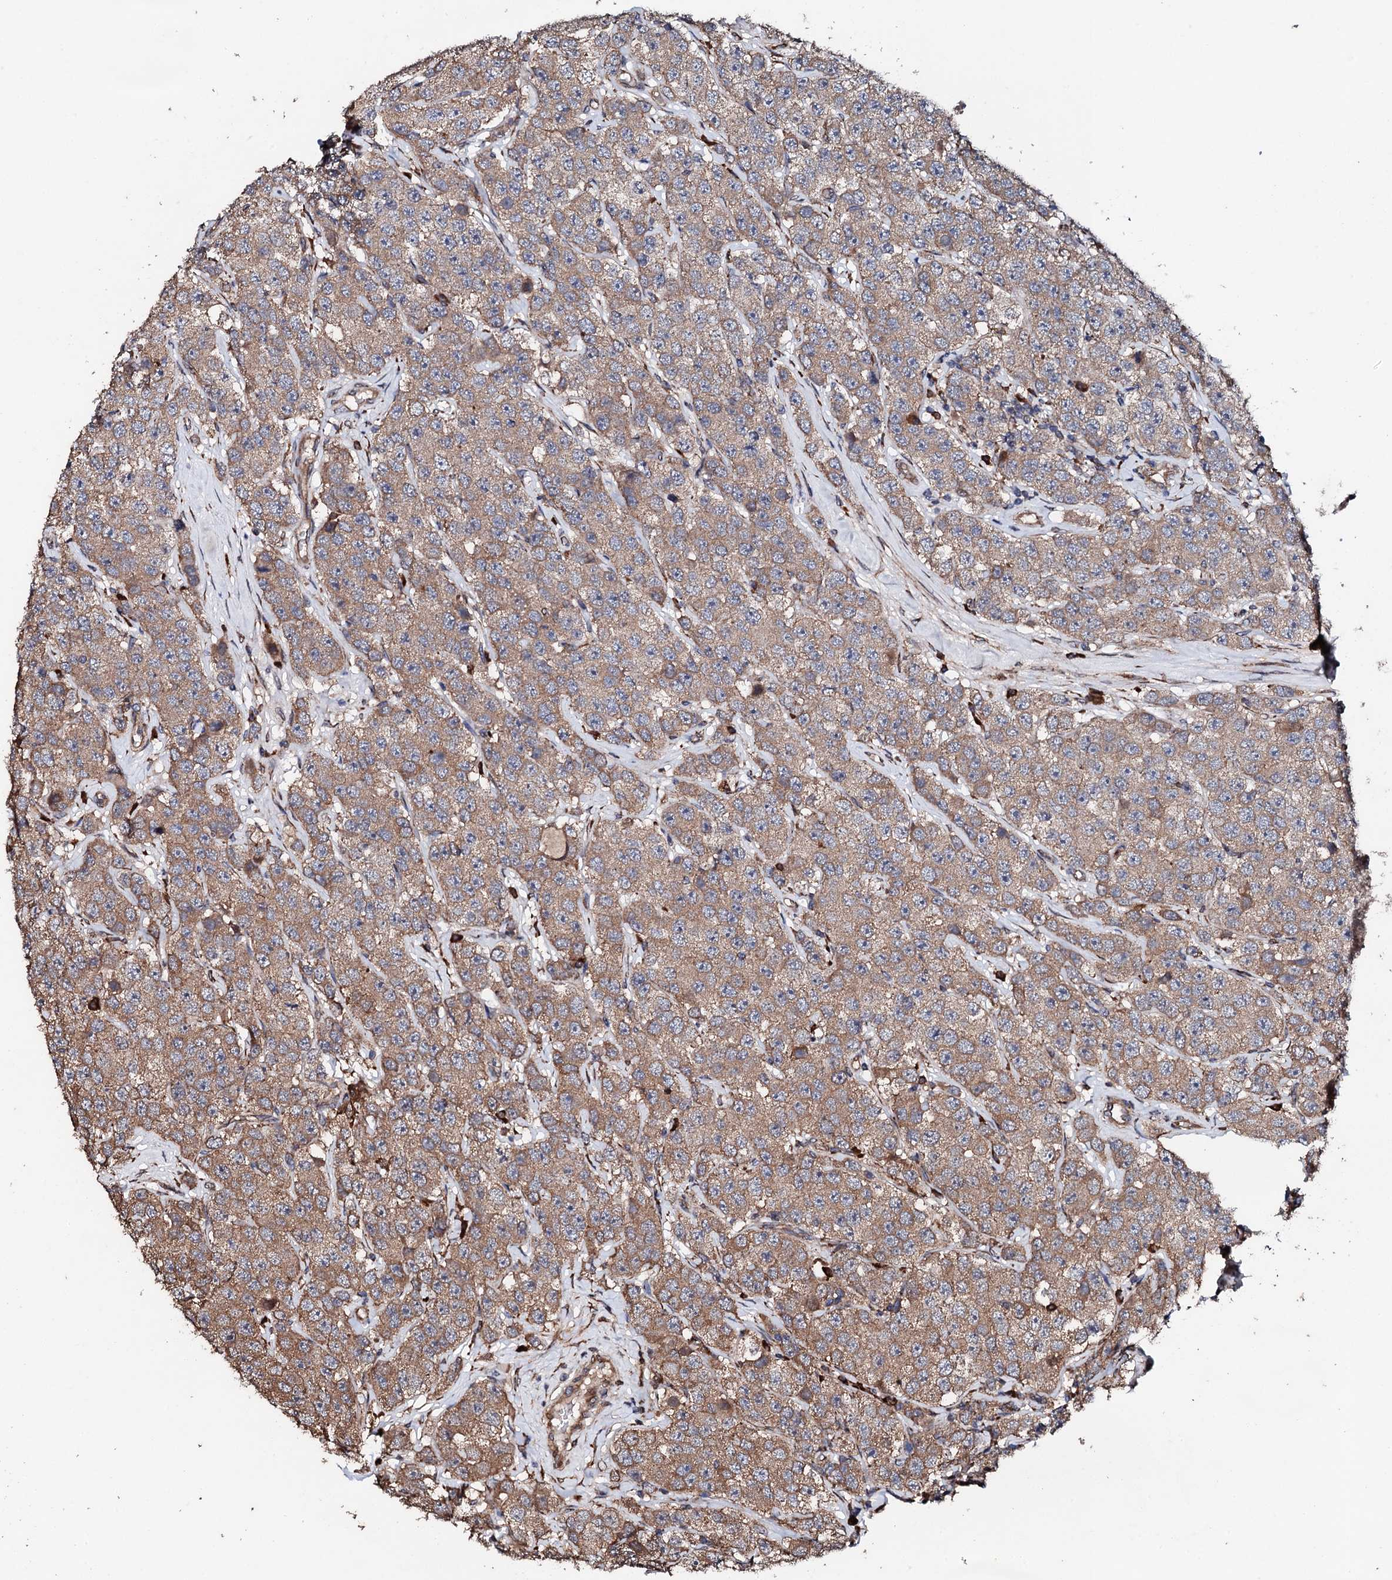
{"staining": {"intensity": "moderate", "quantity": ">75%", "location": "cytoplasmic/membranous"}, "tissue": "testis cancer", "cell_type": "Tumor cells", "image_type": "cancer", "snomed": [{"axis": "morphology", "description": "Seminoma, NOS"}, {"axis": "topography", "description": "Testis"}], "caption": "Approximately >75% of tumor cells in testis cancer (seminoma) reveal moderate cytoplasmic/membranous protein expression as visualized by brown immunohistochemical staining.", "gene": "CKAP5", "patient": {"sex": "male", "age": 28}}